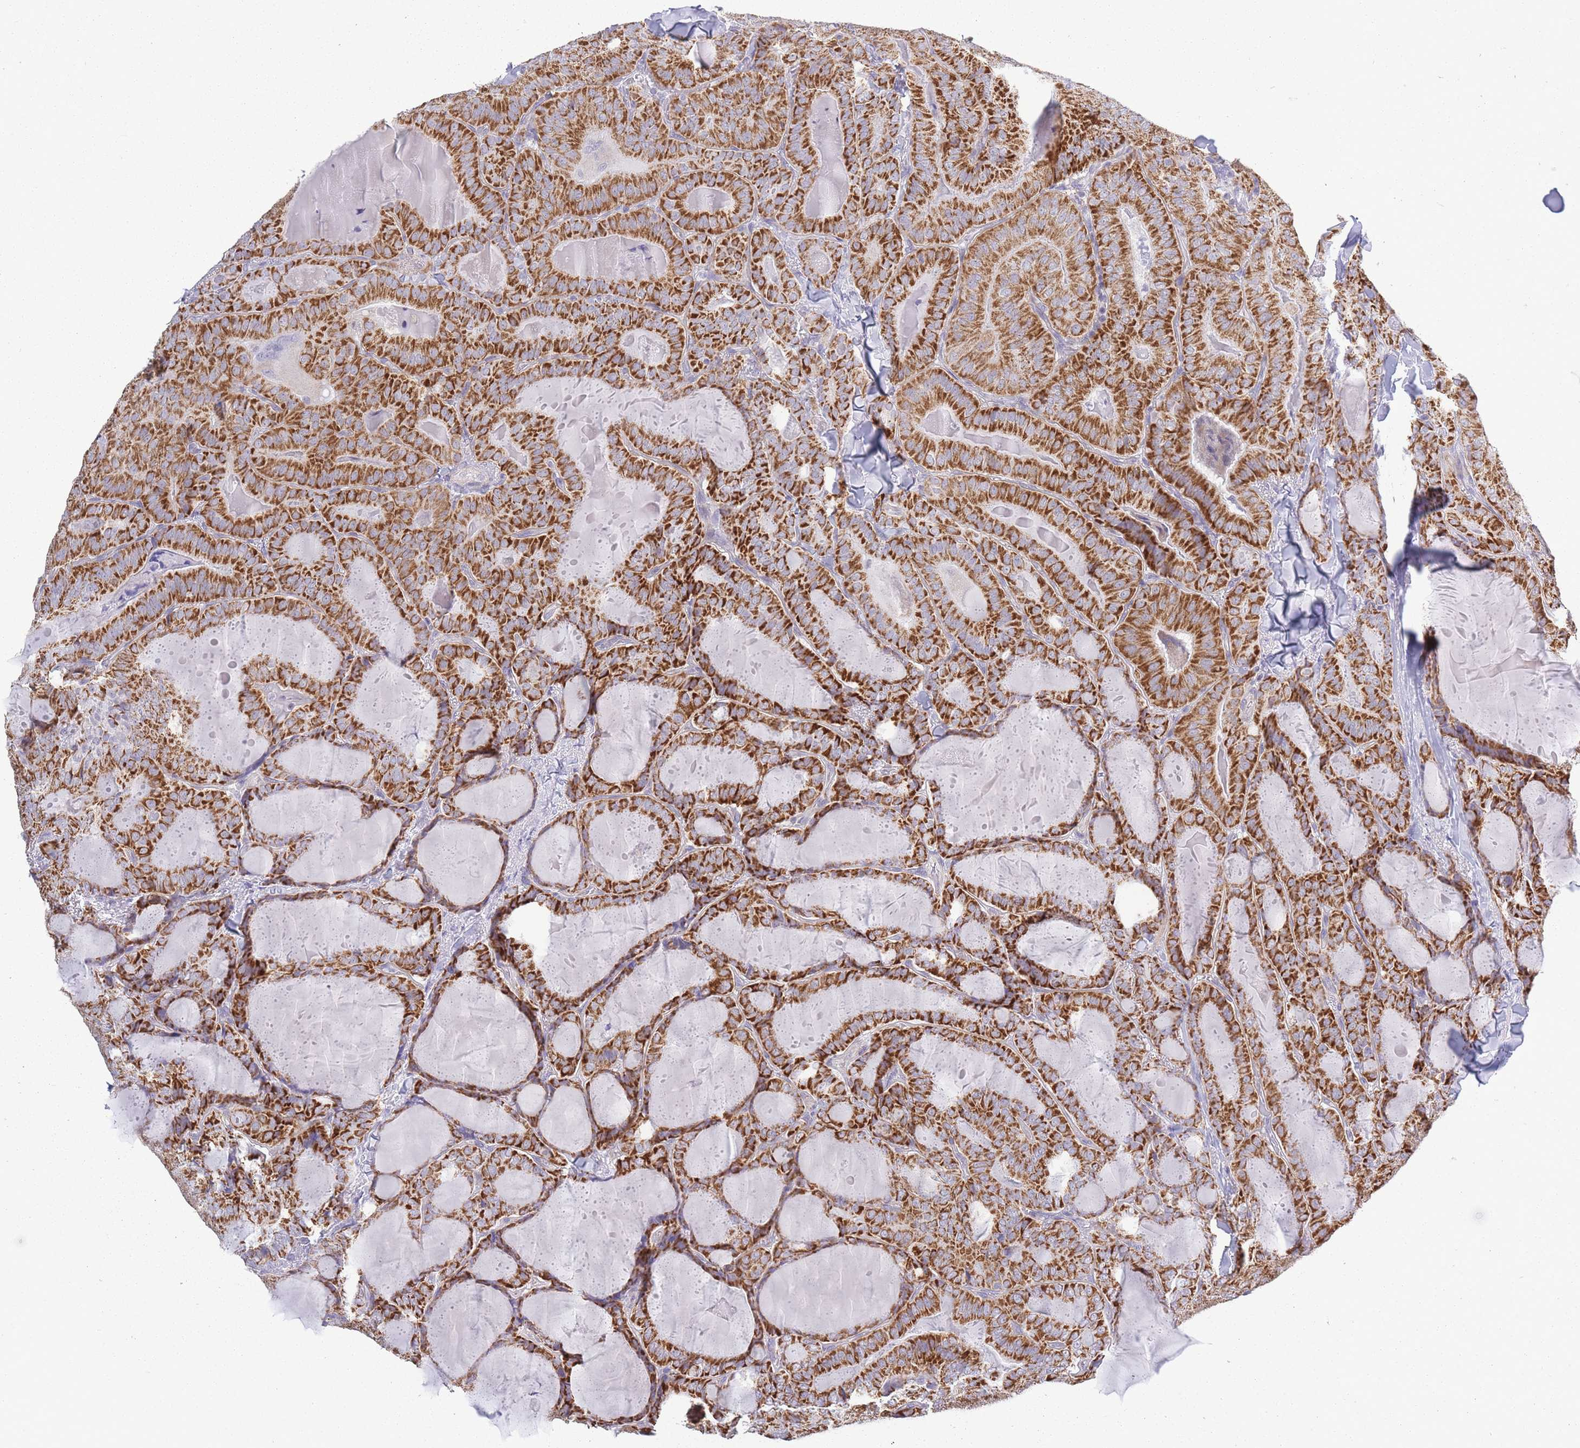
{"staining": {"intensity": "strong", "quantity": ">75%", "location": "cytoplasmic/membranous"}, "tissue": "thyroid cancer", "cell_type": "Tumor cells", "image_type": "cancer", "snomed": [{"axis": "morphology", "description": "Papillary adenocarcinoma, NOS"}, {"axis": "topography", "description": "Thyroid gland"}], "caption": "Protein expression analysis of thyroid papillary adenocarcinoma displays strong cytoplasmic/membranous positivity in about >75% of tumor cells. (brown staining indicates protein expression, while blue staining denotes nuclei).", "gene": "ZBTB24", "patient": {"sex": "female", "age": 68}}